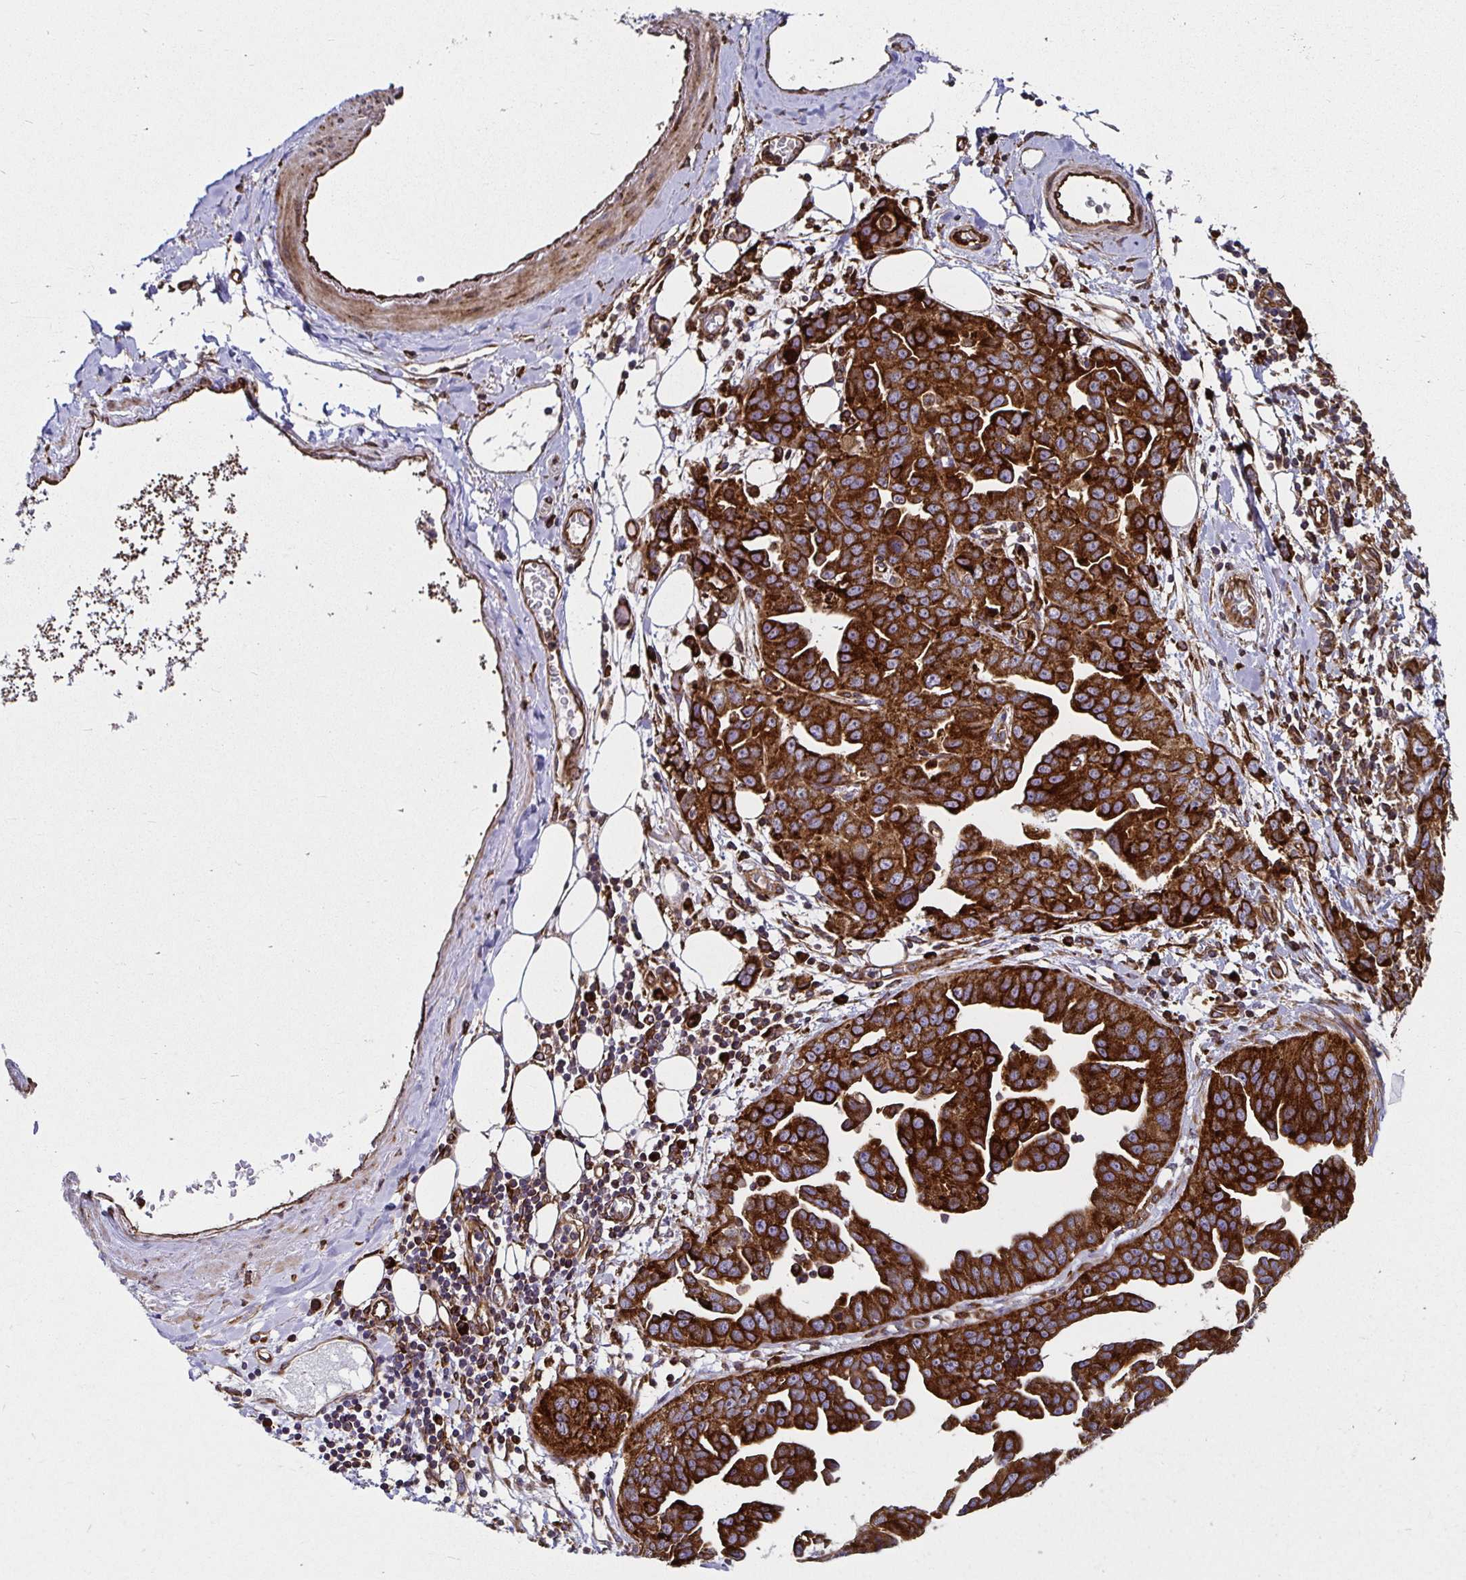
{"staining": {"intensity": "strong", "quantity": ">75%", "location": "cytoplasmic/membranous"}, "tissue": "ovarian cancer", "cell_type": "Tumor cells", "image_type": "cancer", "snomed": [{"axis": "morphology", "description": "Cystadenocarcinoma, serous, NOS"}, {"axis": "topography", "description": "Ovary"}], "caption": "Human ovarian cancer stained with a protein marker exhibits strong staining in tumor cells.", "gene": "SMYD3", "patient": {"sex": "female", "age": 75}}